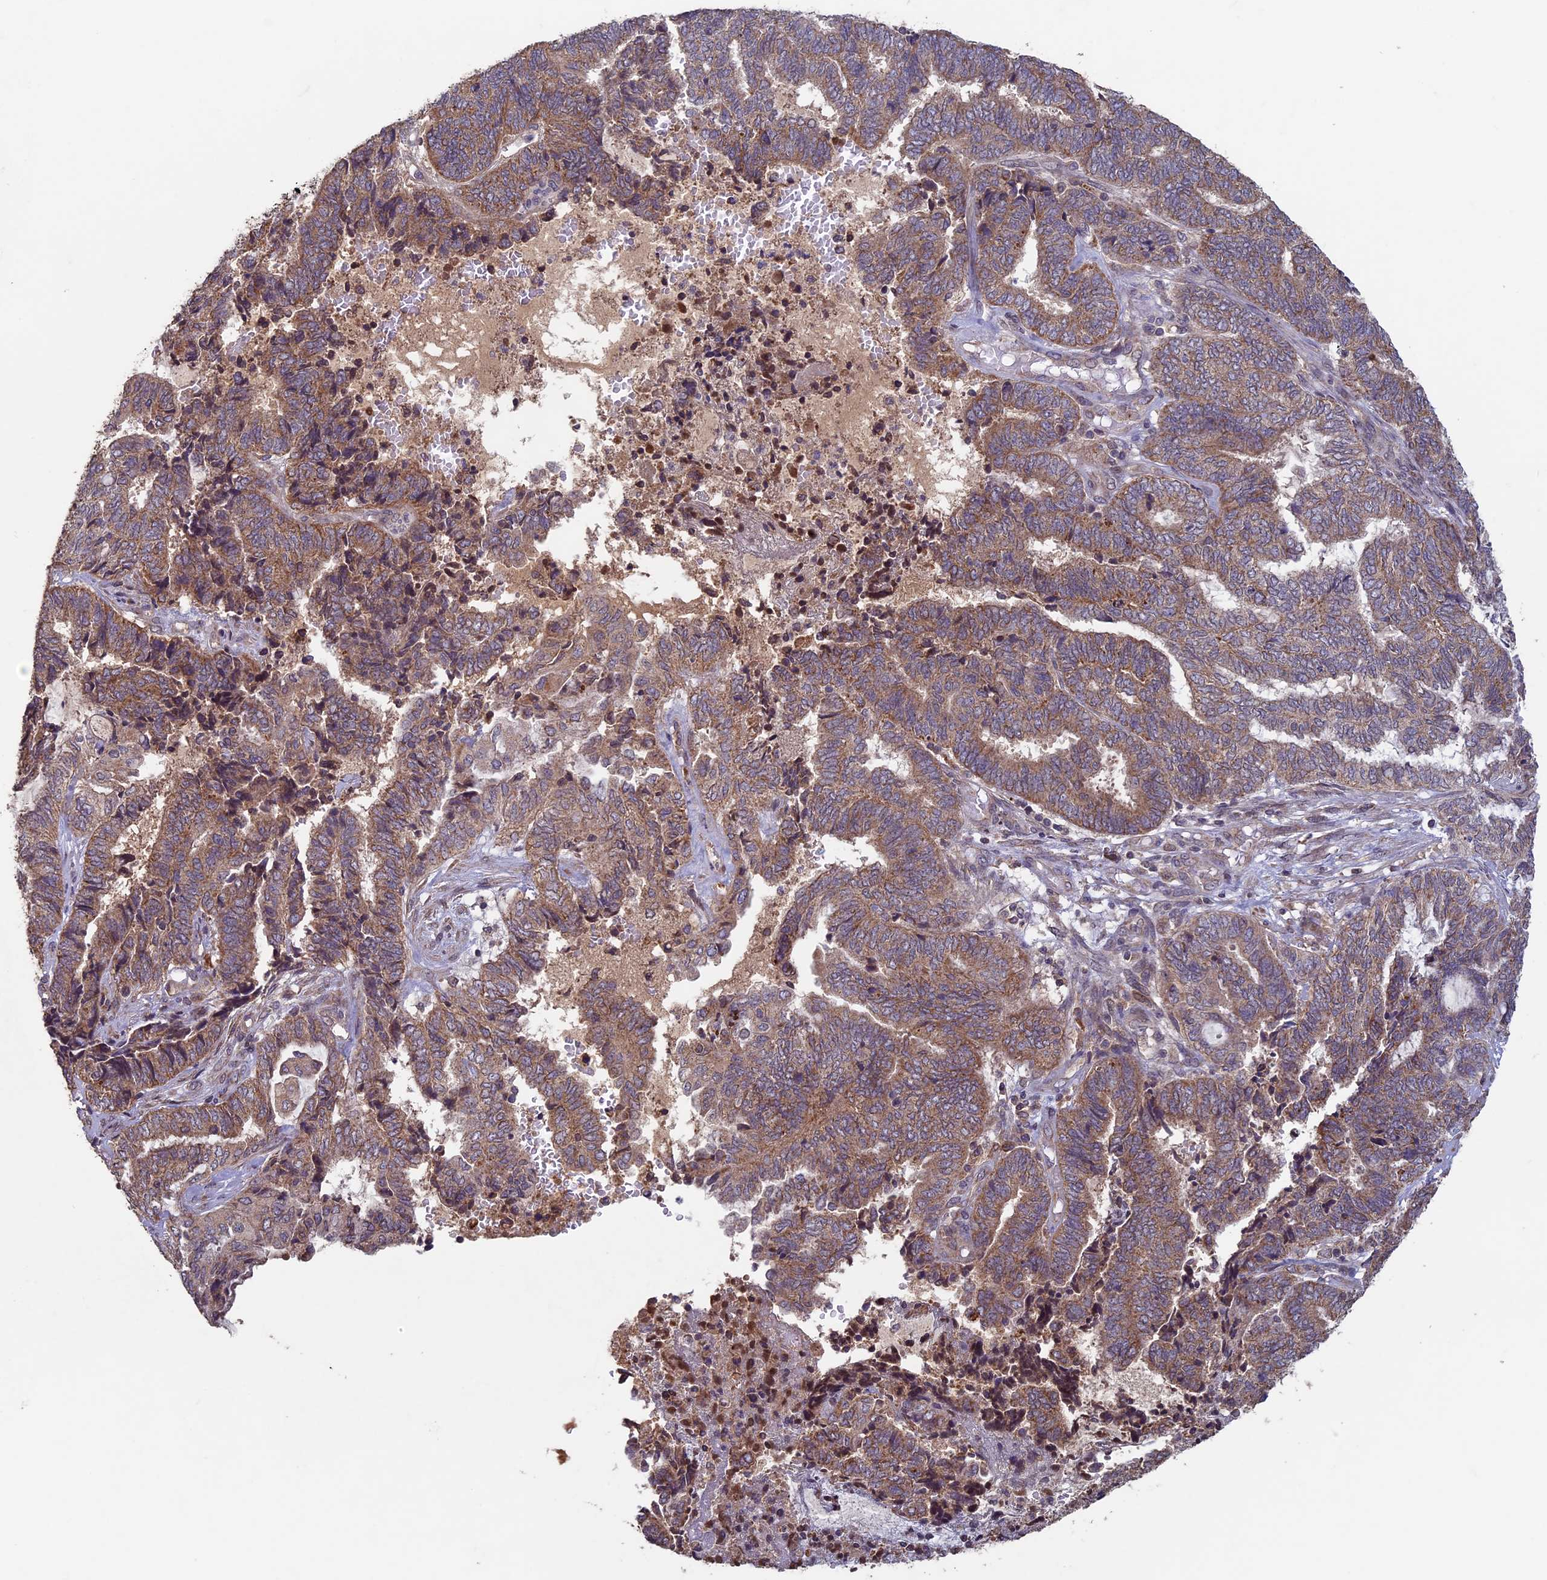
{"staining": {"intensity": "moderate", "quantity": ">75%", "location": "cytoplasmic/membranous"}, "tissue": "endometrial cancer", "cell_type": "Tumor cells", "image_type": "cancer", "snomed": [{"axis": "morphology", "description": "Adenocarcinoma, NOS"}, {"axis": "topography", "description": "Uterus"}, {"axis": "topography", "description": "Endometrium"}], "caption": "A high-resolution histopathology image shows immunohistochemistry (IHC) staining of endometrial adenocarcinoma, which exhibits moderate cytoplasmic/membranous positivity in about >75% of tumor cells.", "gene": "RCCD1", "patient": {"sex": "female", "age": 70}}